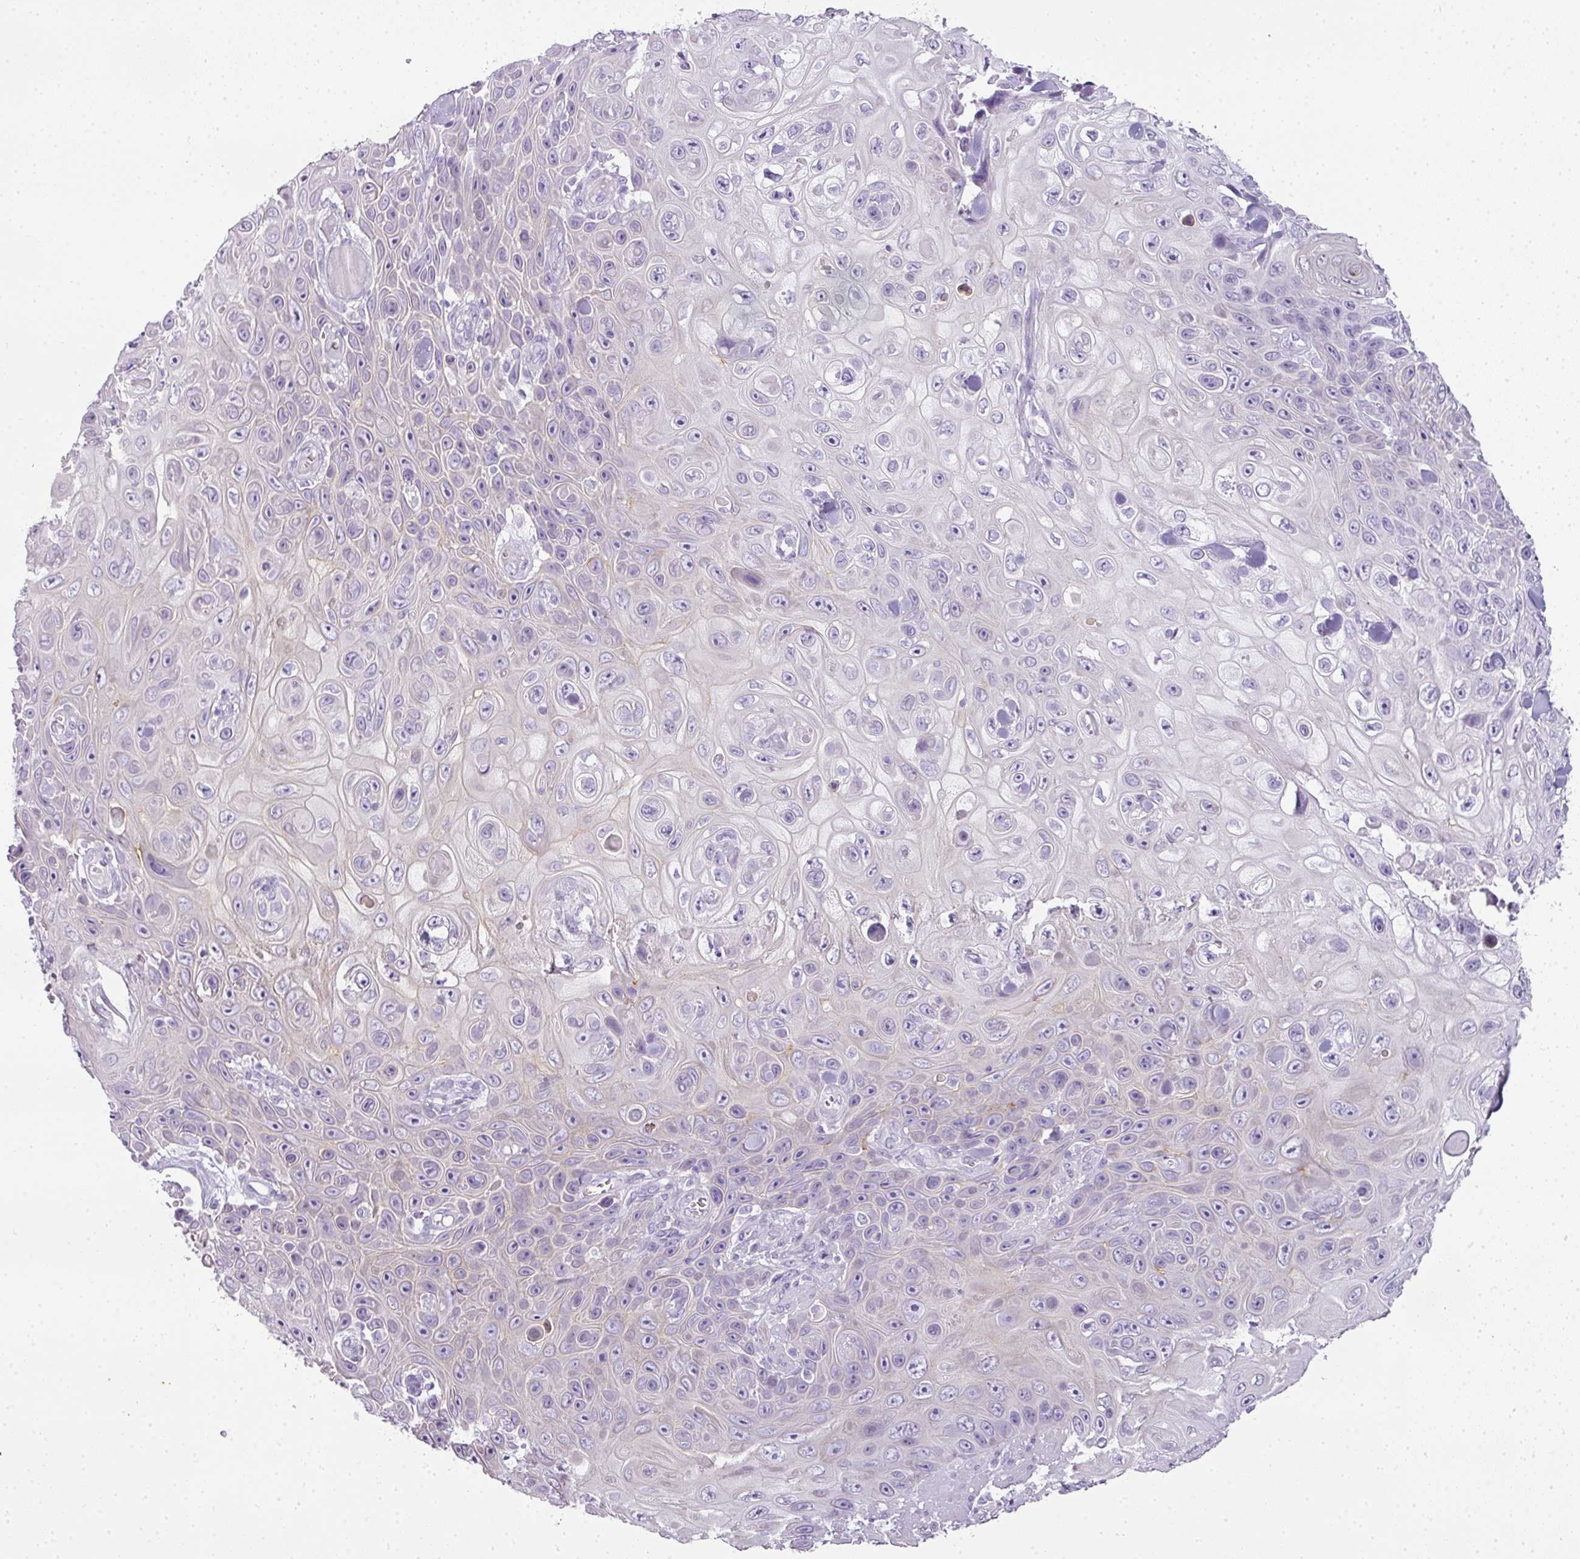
{"staining": {"intensity": "negative", "quantity": "none", "location": "none"}, "tissue": "skin cancer", "cell_type": "Tumor cells", "image_type": "cancer", "snomed": [{"axis": "morphology", "description": "Squamous cell carcinoma, NOS"}, {"axis": "topography", "description": "Skin"}], "caption": "The photomicrograph exhibits no significant positivity in tumor cells of skin cancer.", "gene": "RBMY1F", "patient": {"sex": "male", "age": 82}}